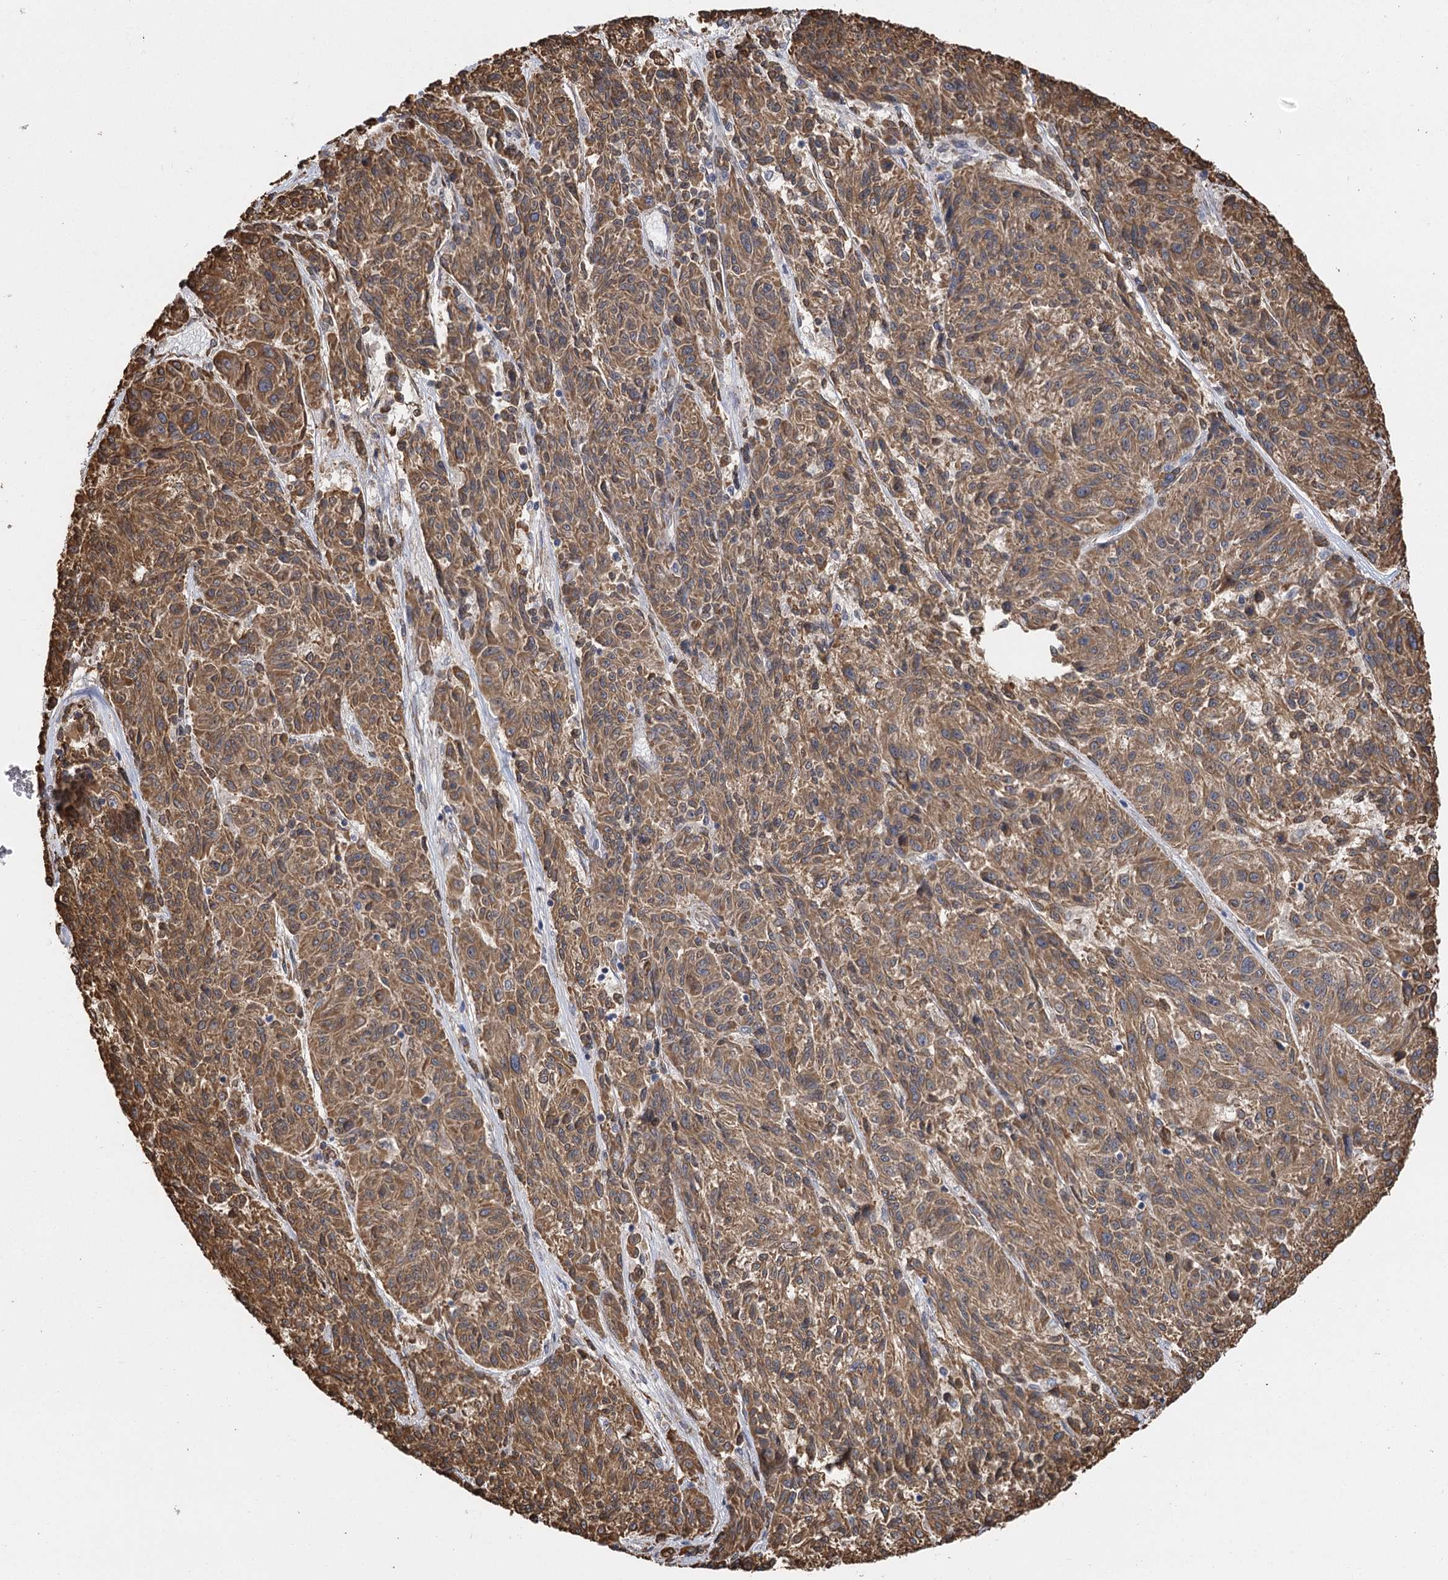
{"staining": {"intensity": "moderate", "quantity": ">75%", "location": "cytoplasmic/membranous"}, "tissue": "melanoma", "cell_type": "Tumor cells", "image_type": "cancer", "snomed": [{"axis": "morphology", "description": "Malignant melanoma, NOS"}, {"axis": "topography", "description": "Skin"}], "caption": "The micrograph reveals staining of melanoma, revealing moderate cytoplasmic/membranous protein positivity (brown color) within tumor cells.", "gene": "IL11RA", "patient": {"sex": "male", "age": 53}}